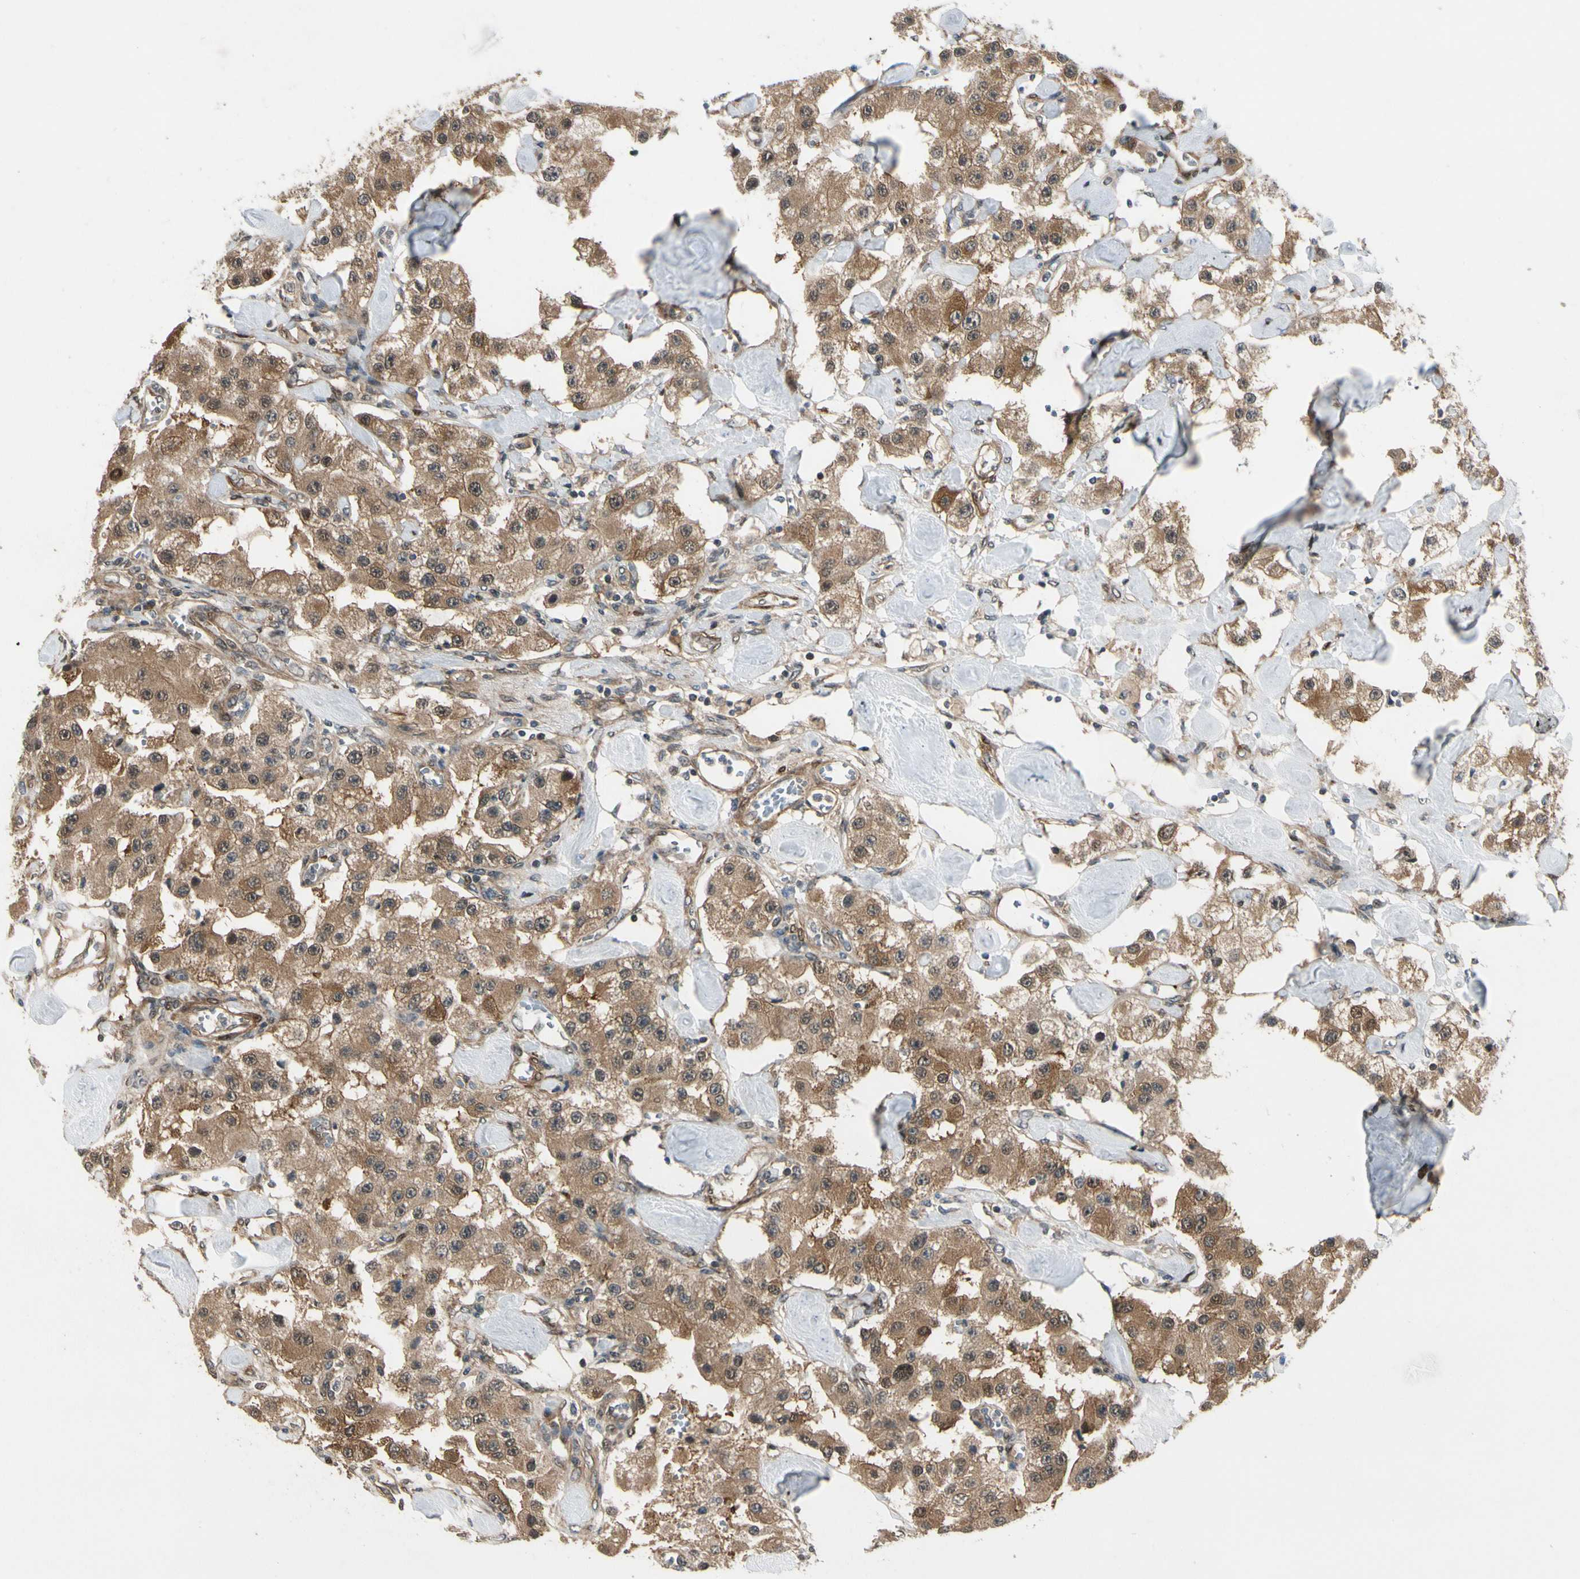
{"staining": {"intensity": "moderate", "quantity": ">75%", "location": "cytoplasmic/membranous,nuclear"}, "tissue": "carcinoid", "cell_type": "Tumor cells", "image_type": "cancer", "snomed": [{"axis": "morphology", "description": "Carcinoid, malignant, NOS"}, {"axis": "topography", "description": "Pancreas"}], "caption": "Moderate cytoplasmic/membranous and nuclear protein staining is seen in about >75% of tumor cells in carcinoid (malignant).", "gene": "RASGRF1", "patient": {"sex": "male", "age": 41}}